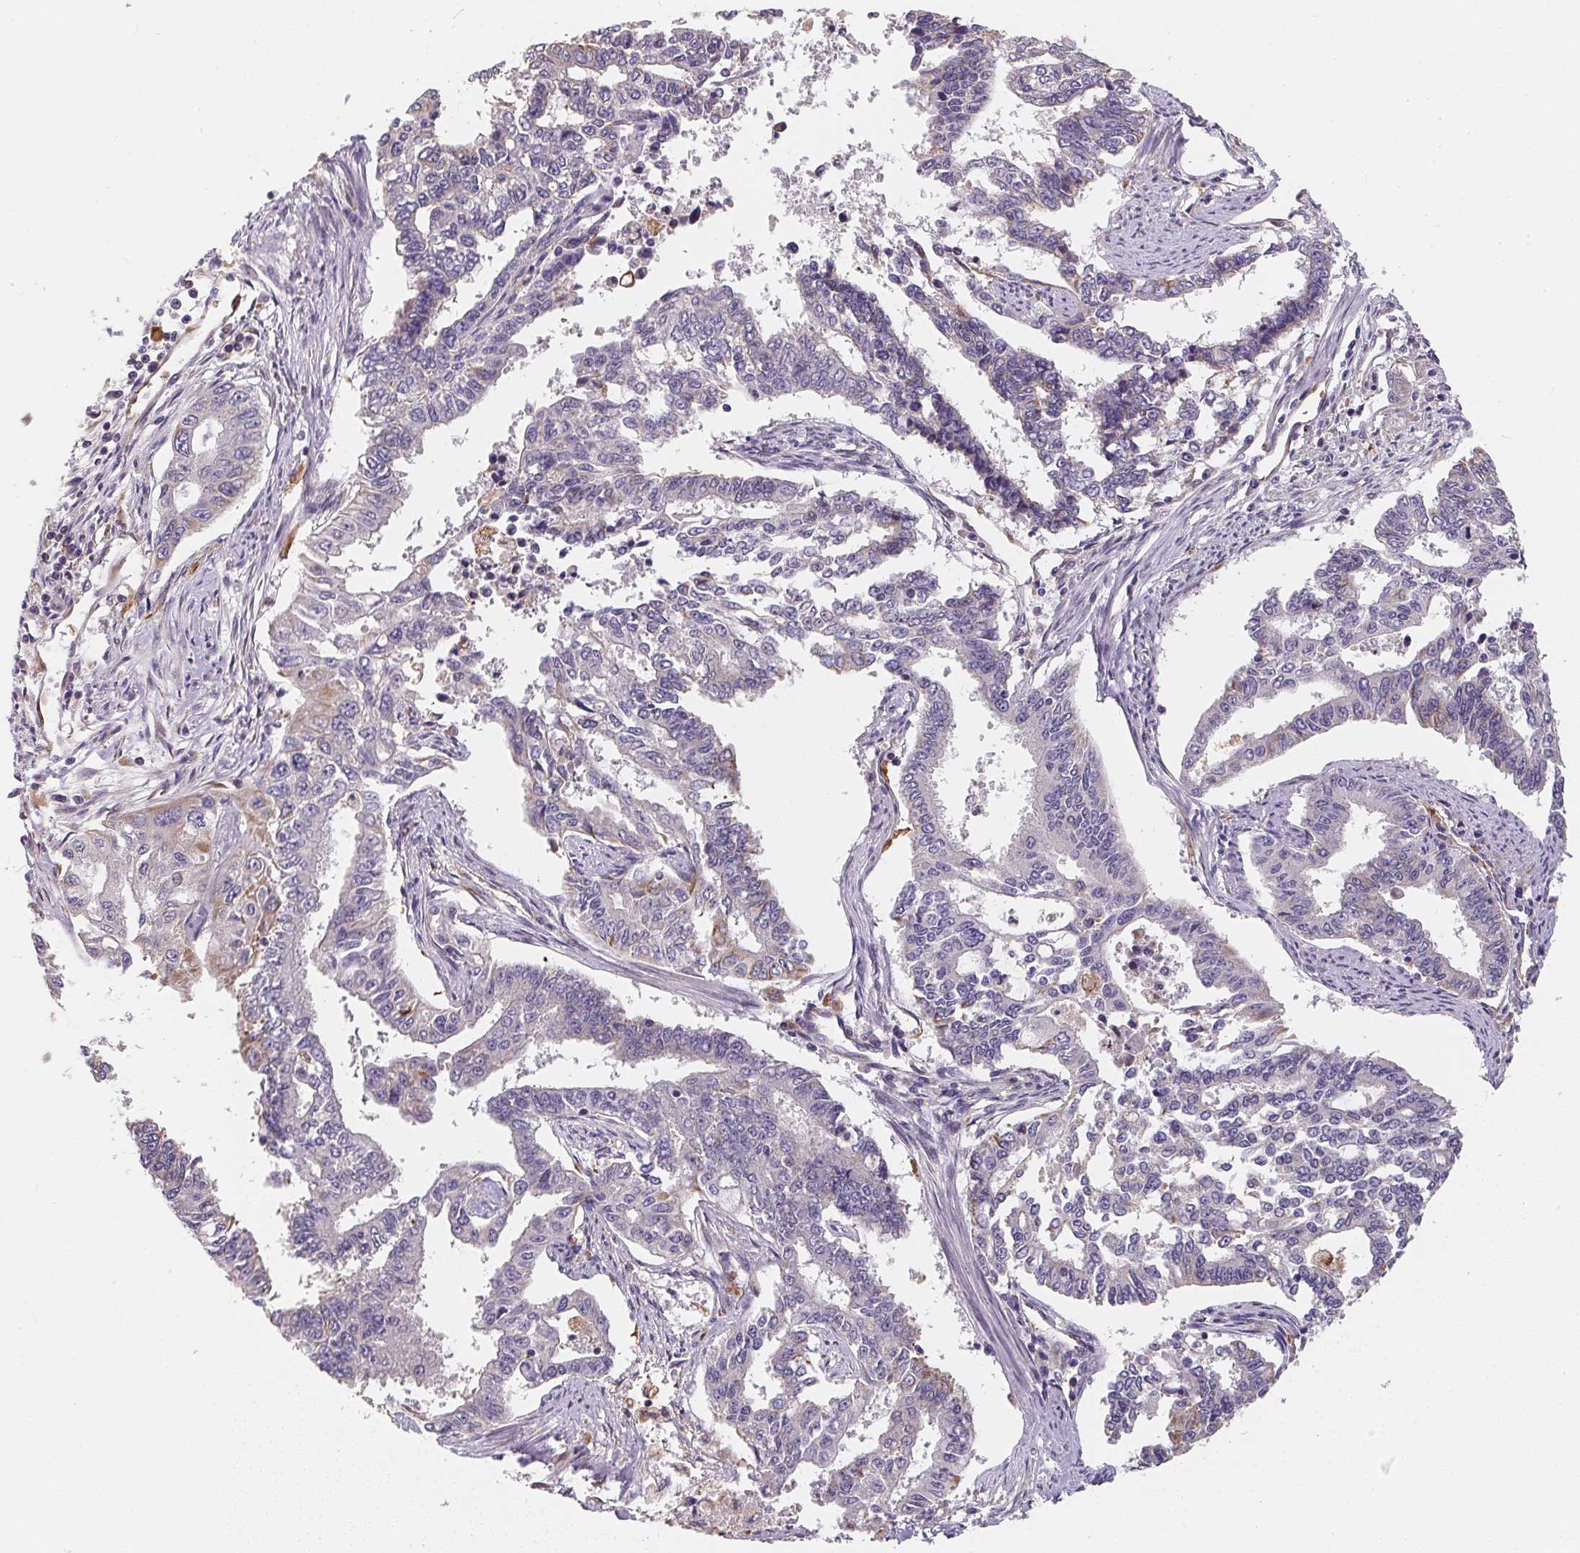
{"staining": {"intensity": "weak", "quantity": "<25%", "location": "cytoplasmic/membranous"}, "tissue": "endometrial cancer", "cell_type": "Tumor cells", "image_type": "cancer", "snomed": [{"axis": "morphology", "description": "Adenocarcinoma, NOS"}, {"axis": "topography", "description": "Uterus"}], "caption": "Tumor cells are negative for brown protein staining in endometrial cancer (adenocarcinoma).", "gene": "TBKBP1", "patient": {"sex": "female", "age": 59}}